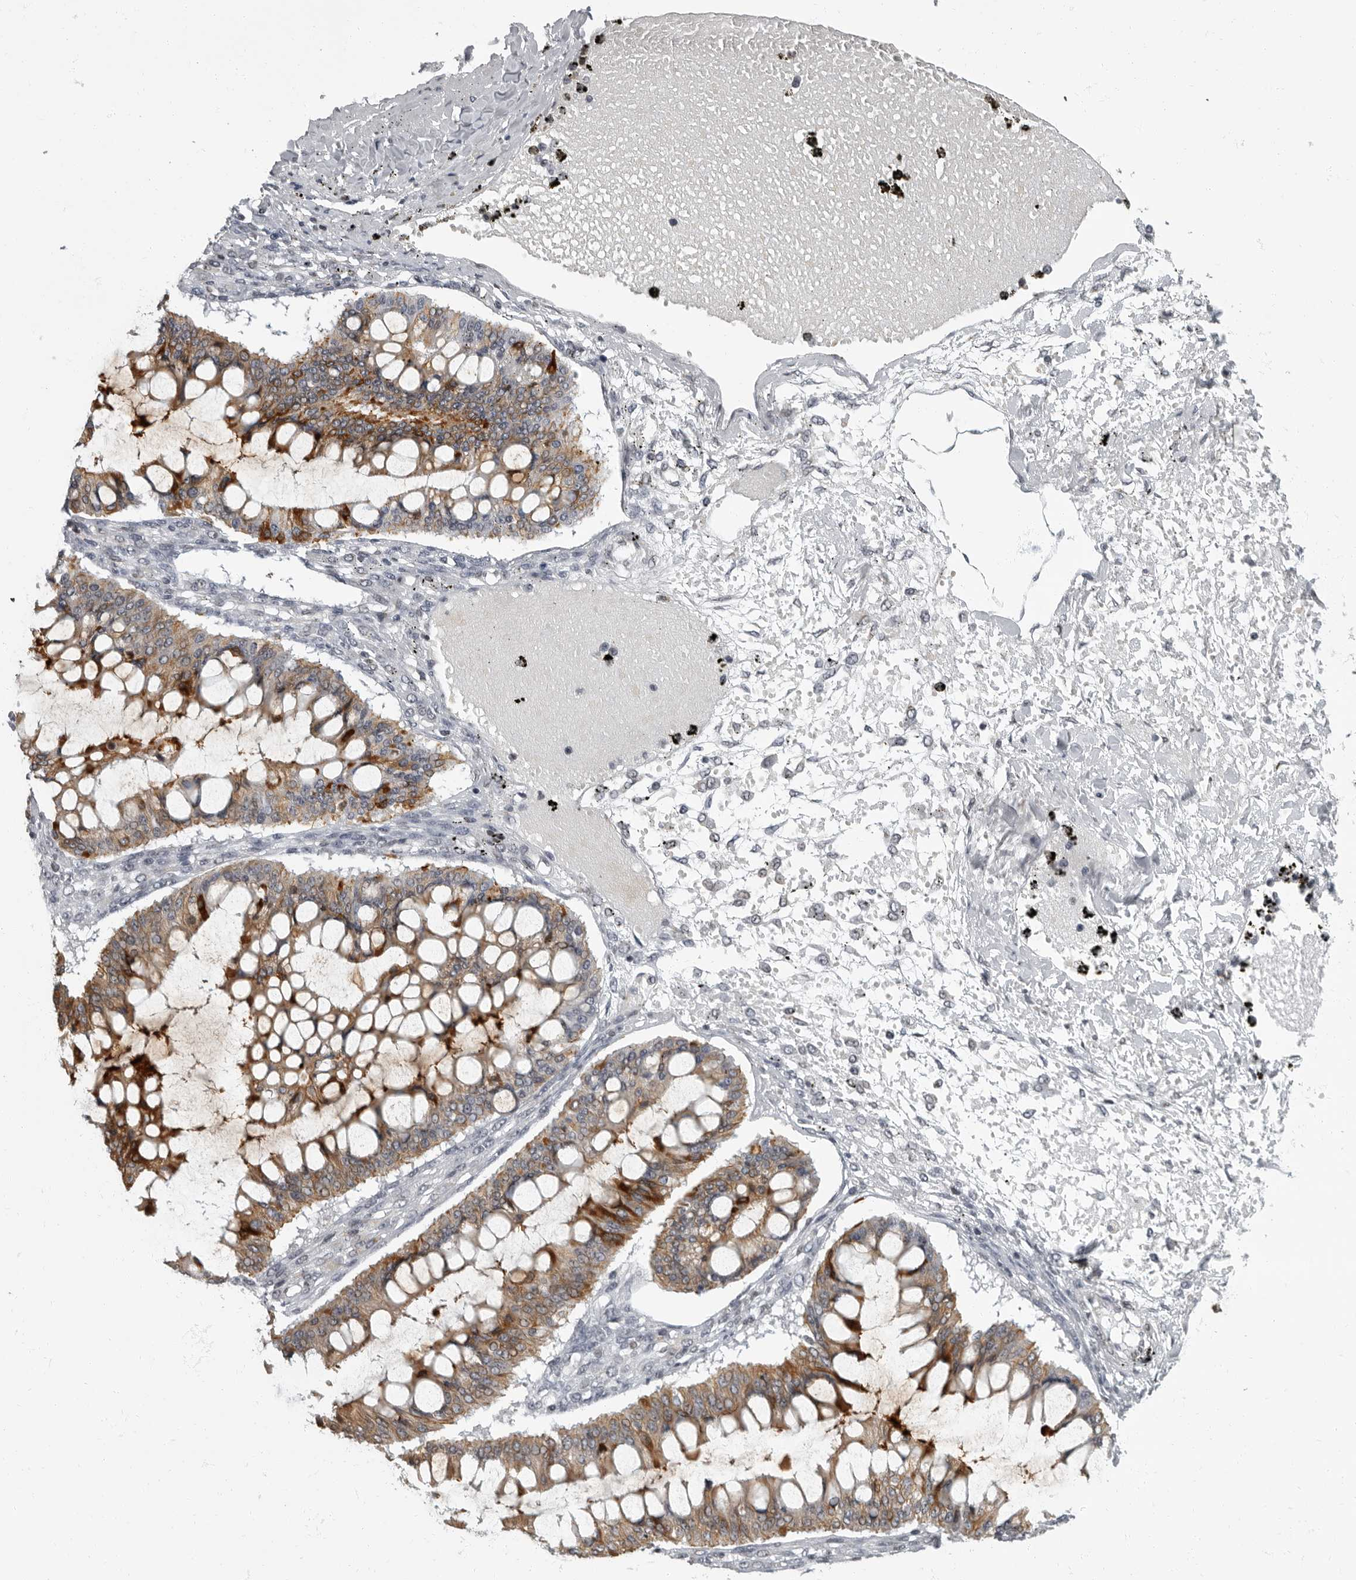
{"staining": {"intensity": "moderate", "quantity": ">75%", "location": "cytoplasmic/membranous"}, "tissue": "ovarian cancer", "cell_type": "Tumor cells", "image_type": "cancer", "snomed": [{"axis": "morphology", "description": "Cystadenocarcinoma, mucinous, NOS"}, {"axis": "topography", "description": "Ovary"}], "caption": "Immunohistochemistry of human ovarian cancer displays medium levels of moderate cytoplasmic/membranous staining in approximately >75% of tumor cells.", "gene": "EVI5", "patient": {"sex": "female", "age": 73}}